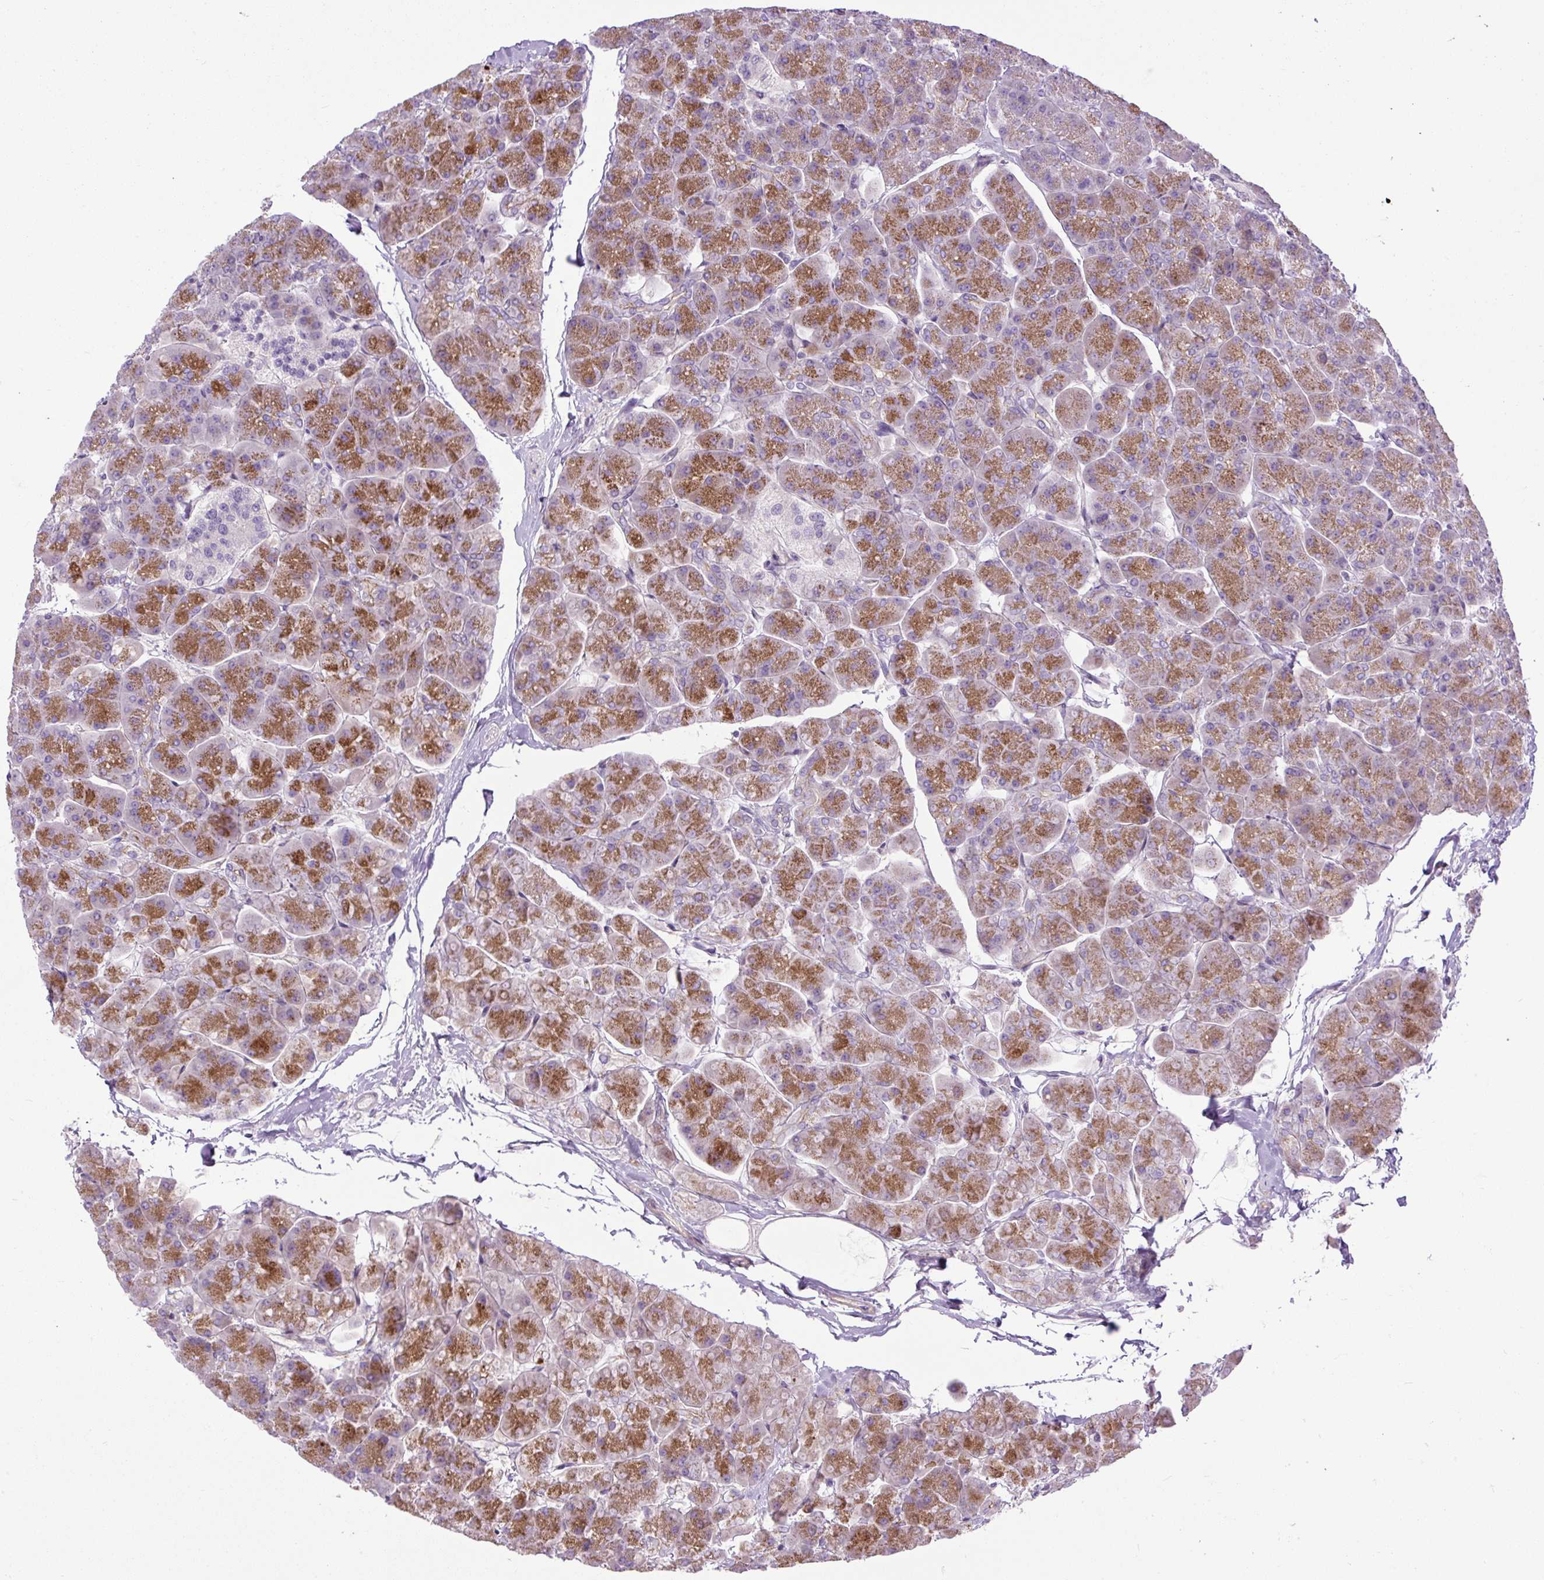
{"staining": {"intensity": "moderate", "quantity": "25%-75%", "location": "cytoplasmic/membranous"}, "tissue": "pancreas", "cell_type": "Exocrine glandular cells", "image_type": "normal", "snomed": [{"axis": "morphology", "description": "Normal tissue, NOS"}, {"axis": "topography", "description": "Pancreas"}, {"axis": "topography", "description": "Peripheral nerve tissue"}], "caption": "Approximately 25%-75% of exocrine glandular cells in normal human pancreas exhibit moderate cytoplasmic/membranous protein expression as visualized by brown immunohistochemical staining.", "gene": "ZNF197", "patient": {"sex": "male", "age": 54}}